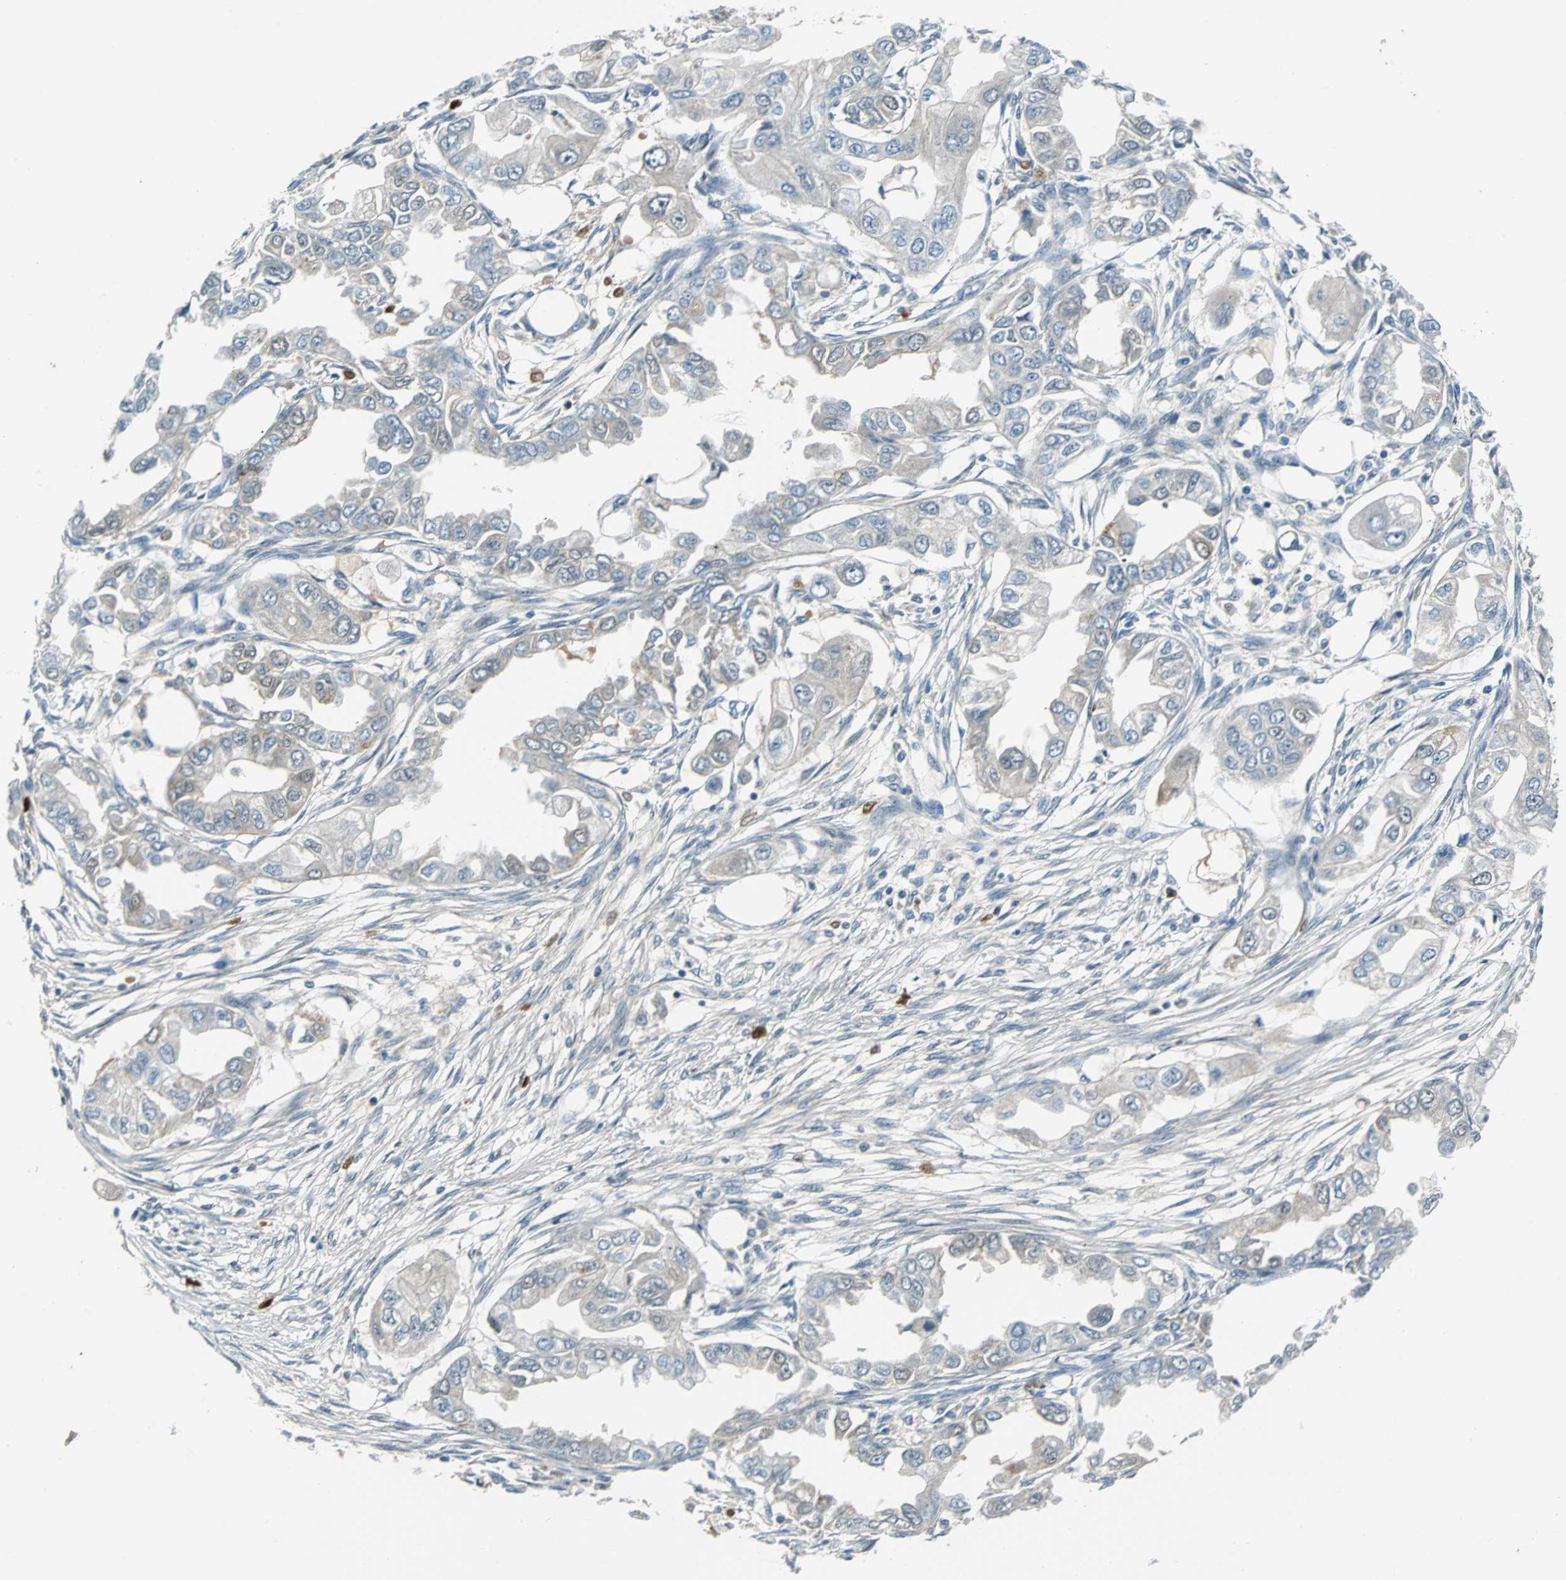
{"staining": {"intensity": "negative", "quantity": "none", "location": "none"}, "tissue": "endometrial cancer", "cell_type": "Tumor cells", "image_type": "cancer", "snomed": [{"axis": "morphology", "description": "Adenocarcinoma, NOS"}, {"axis": "topography", "description": "Endometrium"}], "caption": "Tumor cells are negative for brown protein staining in adenocarcinoma (endometrial). (DAB (3,3'-diaminobenzidine) immunohistochemistry (IHC) with hematoxylin counter stain).", "gene": "FHL2", "patient": {"sex": "female", "age": 67}}